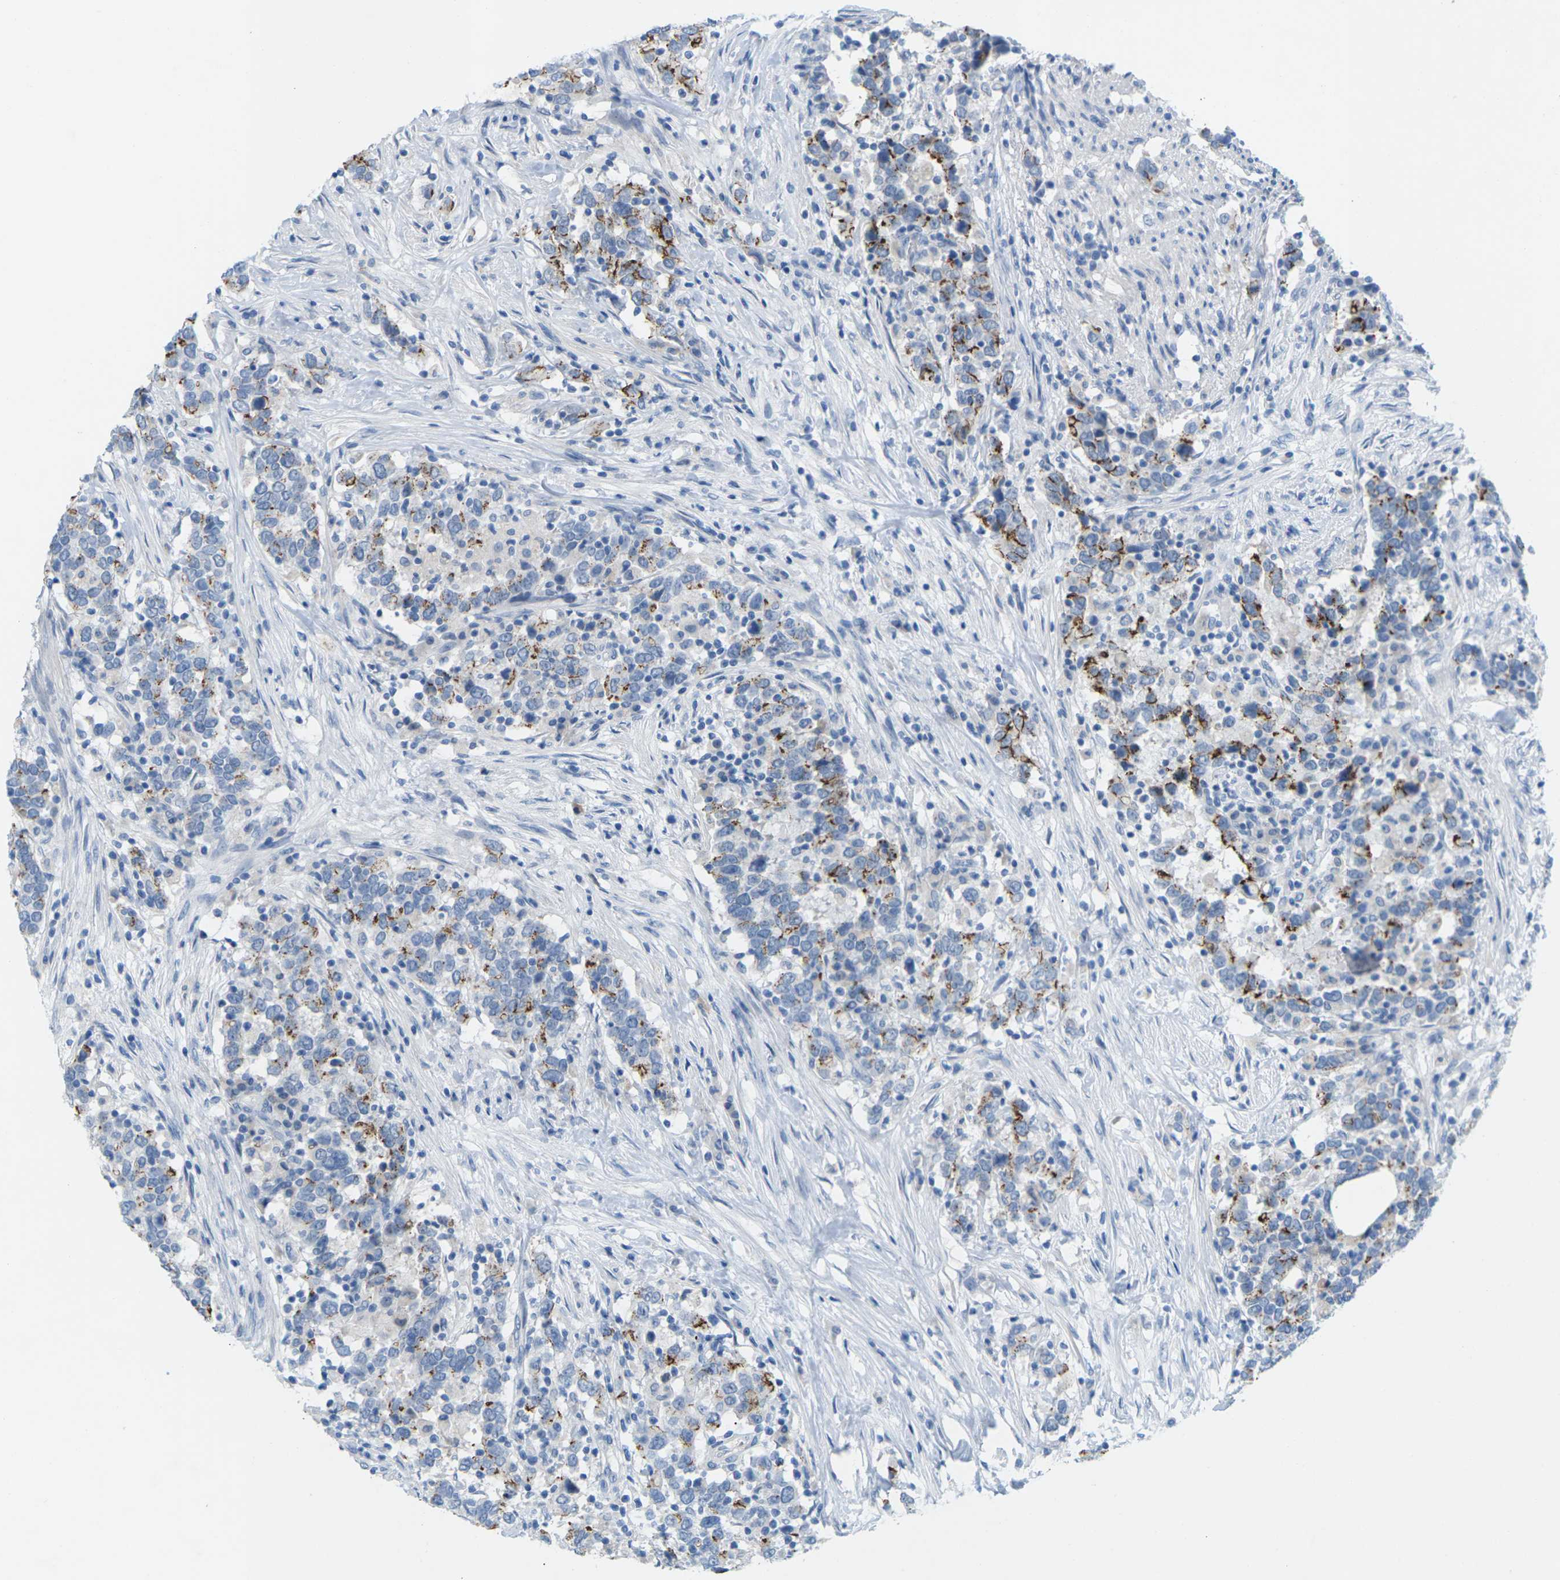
{"staining": {"intensity": "moderate", "quantity": "25%-75%", "location": "cytoplasmic/membranous"}, "tissue": "urothelial cancer", "cell_type": "Tumor cells", "image_type": "cancer", "snomed": [{"axis": "morphology", "description": "Urothelial carcinoma, High grade"}, {"axis": "topography", "description": "Urinary bladder"}], "caption": "High-magnification brightfield microscopy of high-grade urothelial carcinoma stained with DAB (brown) and counterstained with hematoxylin (blue). tumor cells exhibit moderate cytoplasmic/membranous expression is appreciated in approximately25%-75% of cells. (DAB = brown stain, brightfield microscopy at high magnification).", "gene": "CLDN3", "patient": {"sex": "male", "age": 61}}